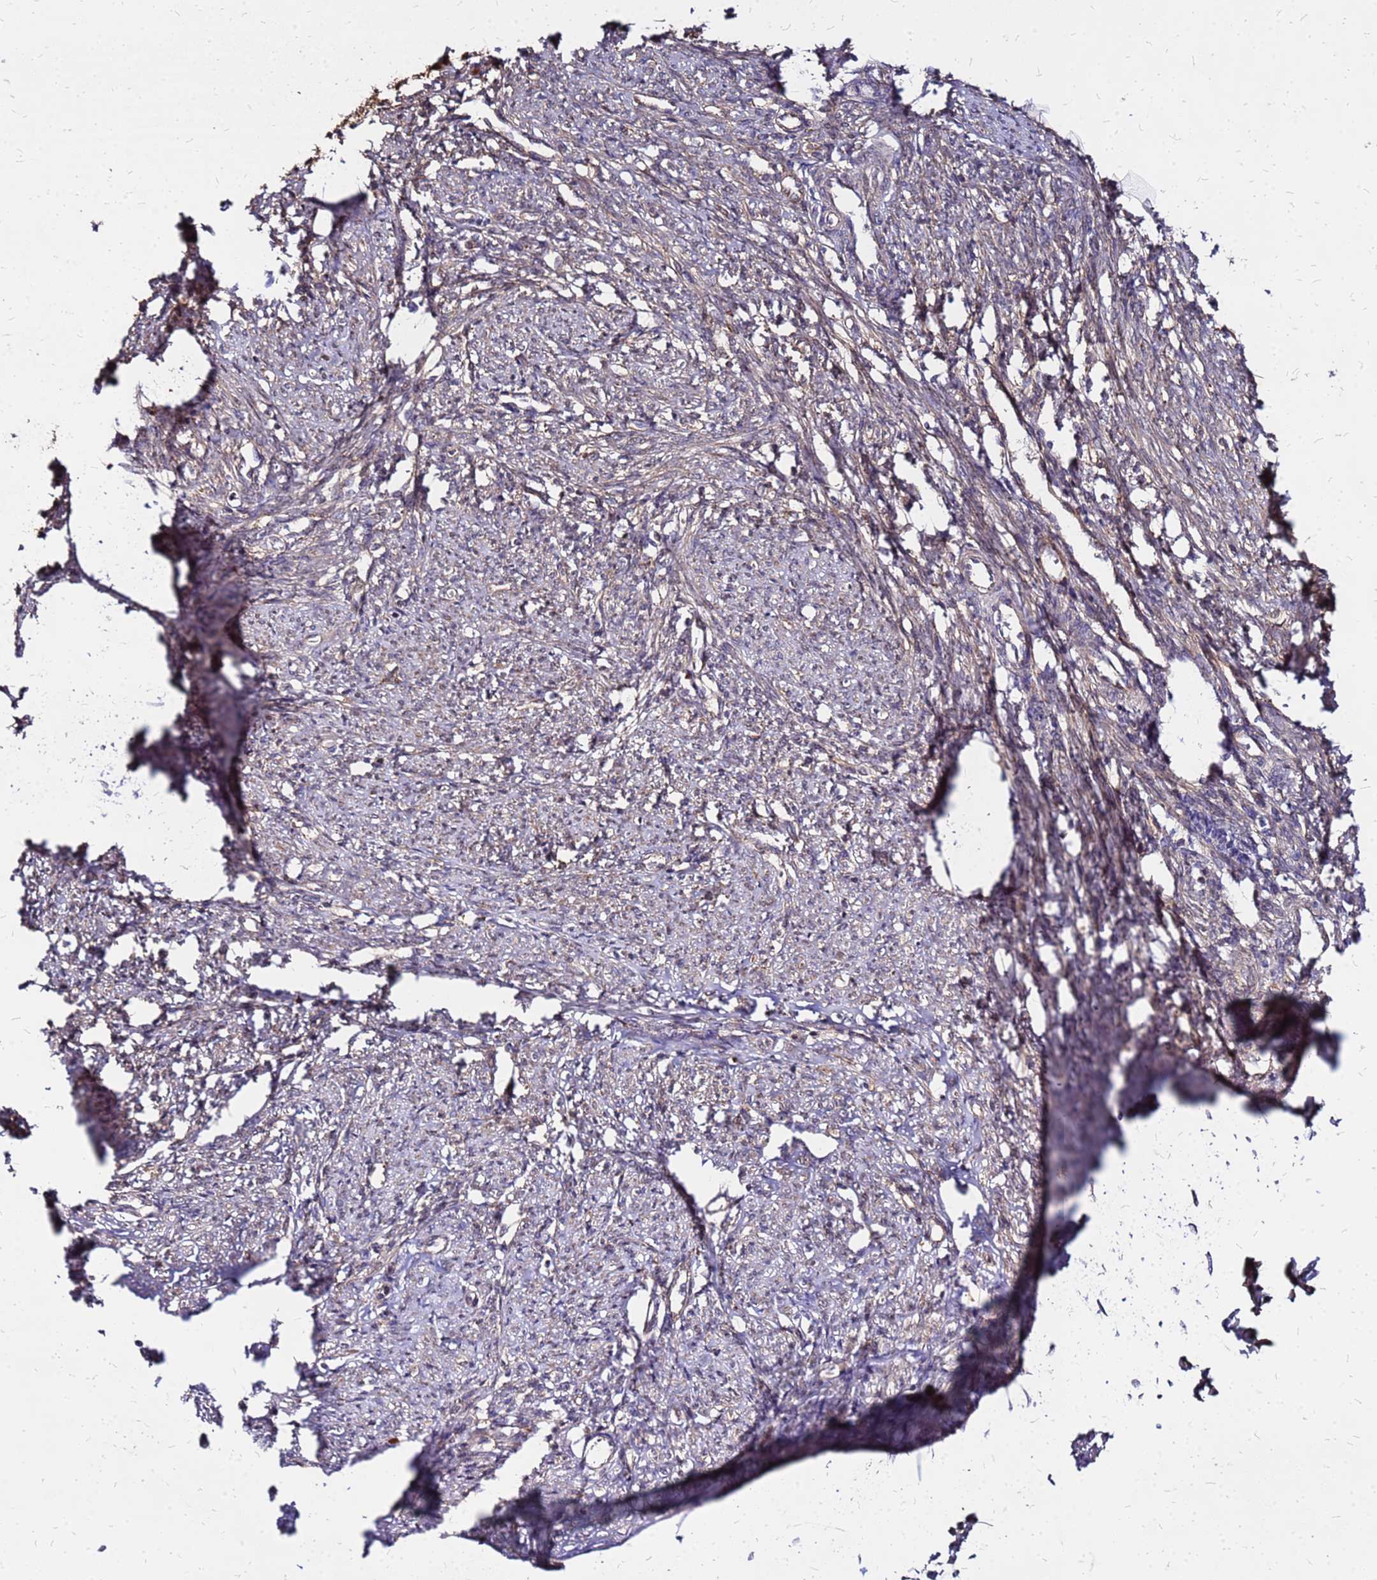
{"staining": {"intensity": "moderate", "quantity": "25%-75%", "location": "cytoplasmic/membranous"}, "tissue": "smooth muscle", "cell_type": "Smooth muscle cells", "image_type": "normal", "snomed": [{"axis": "morphology", "description": "Normal tissue, NOS"}, {"axis": "topography", "description": "Smooth muscle"}, {"axis": "topography", "description": "Uterus"}], "caption": "Smooth muscle stained with a brown dye shows moderate cytoplasmic/membranous positive expression in approximately 25%-75% of smooth muscle cells.", "gene": "CYBC1", "patient": {"sex": "female", "age": 59}}